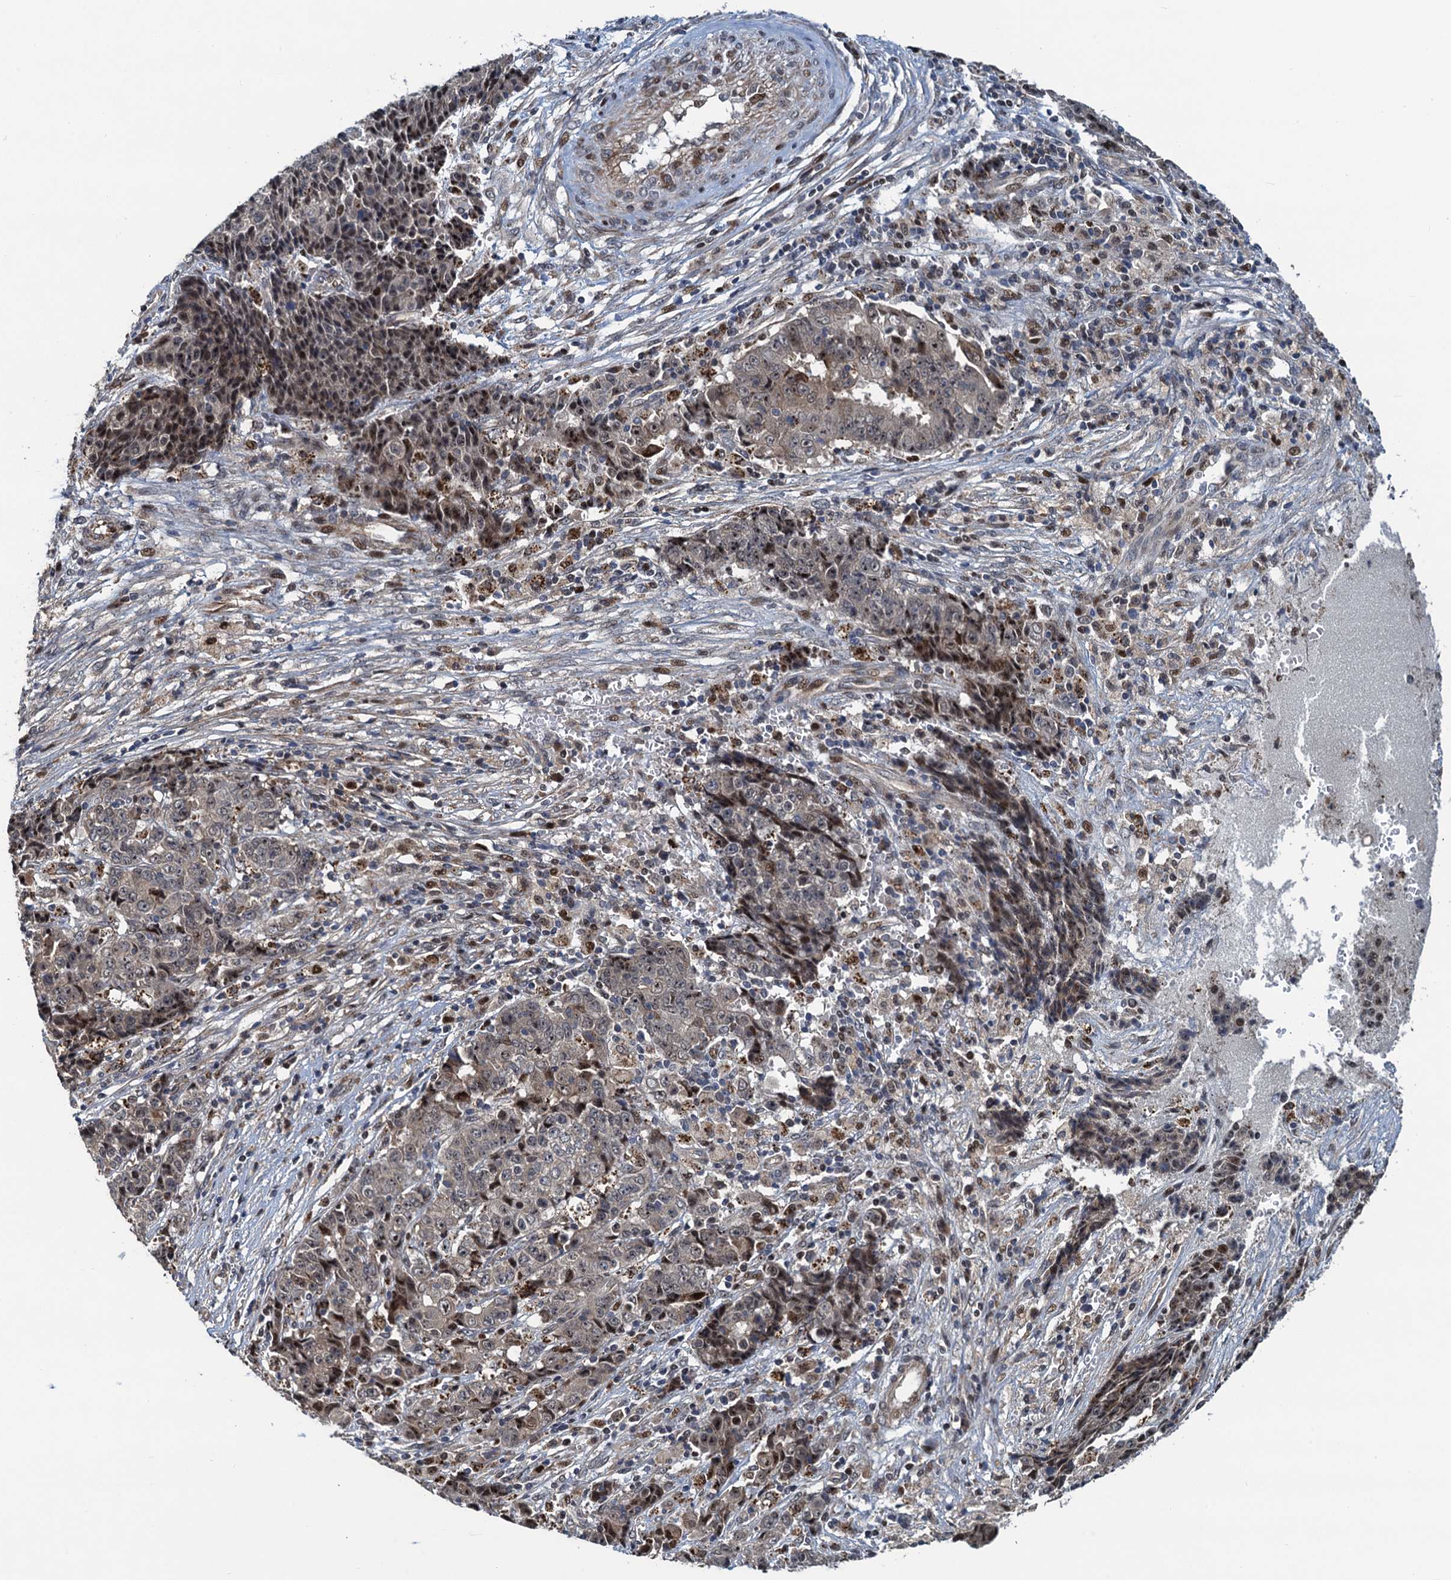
{"staining": {"intensity": "moderate", "quantity": "<25%", "location": "nuclear"}, "tissue": "ovarian cancer", "cell_type": "Tumor cells", "image_type": "cancer", "snomed": [{"axis": "morphology", "description": "Carcinoma, endometroid"}, {"axis": "topography", "description": "Ovary"}], "caption": "About <25% of tumor cells in human ovarian endometroid carcinoma demonstrate moderate nuclear protein positivity as visualized by brown immunohistochemical staining.", "gene": "ATOSA", "patient": {"sex": "female", "age": 42}}